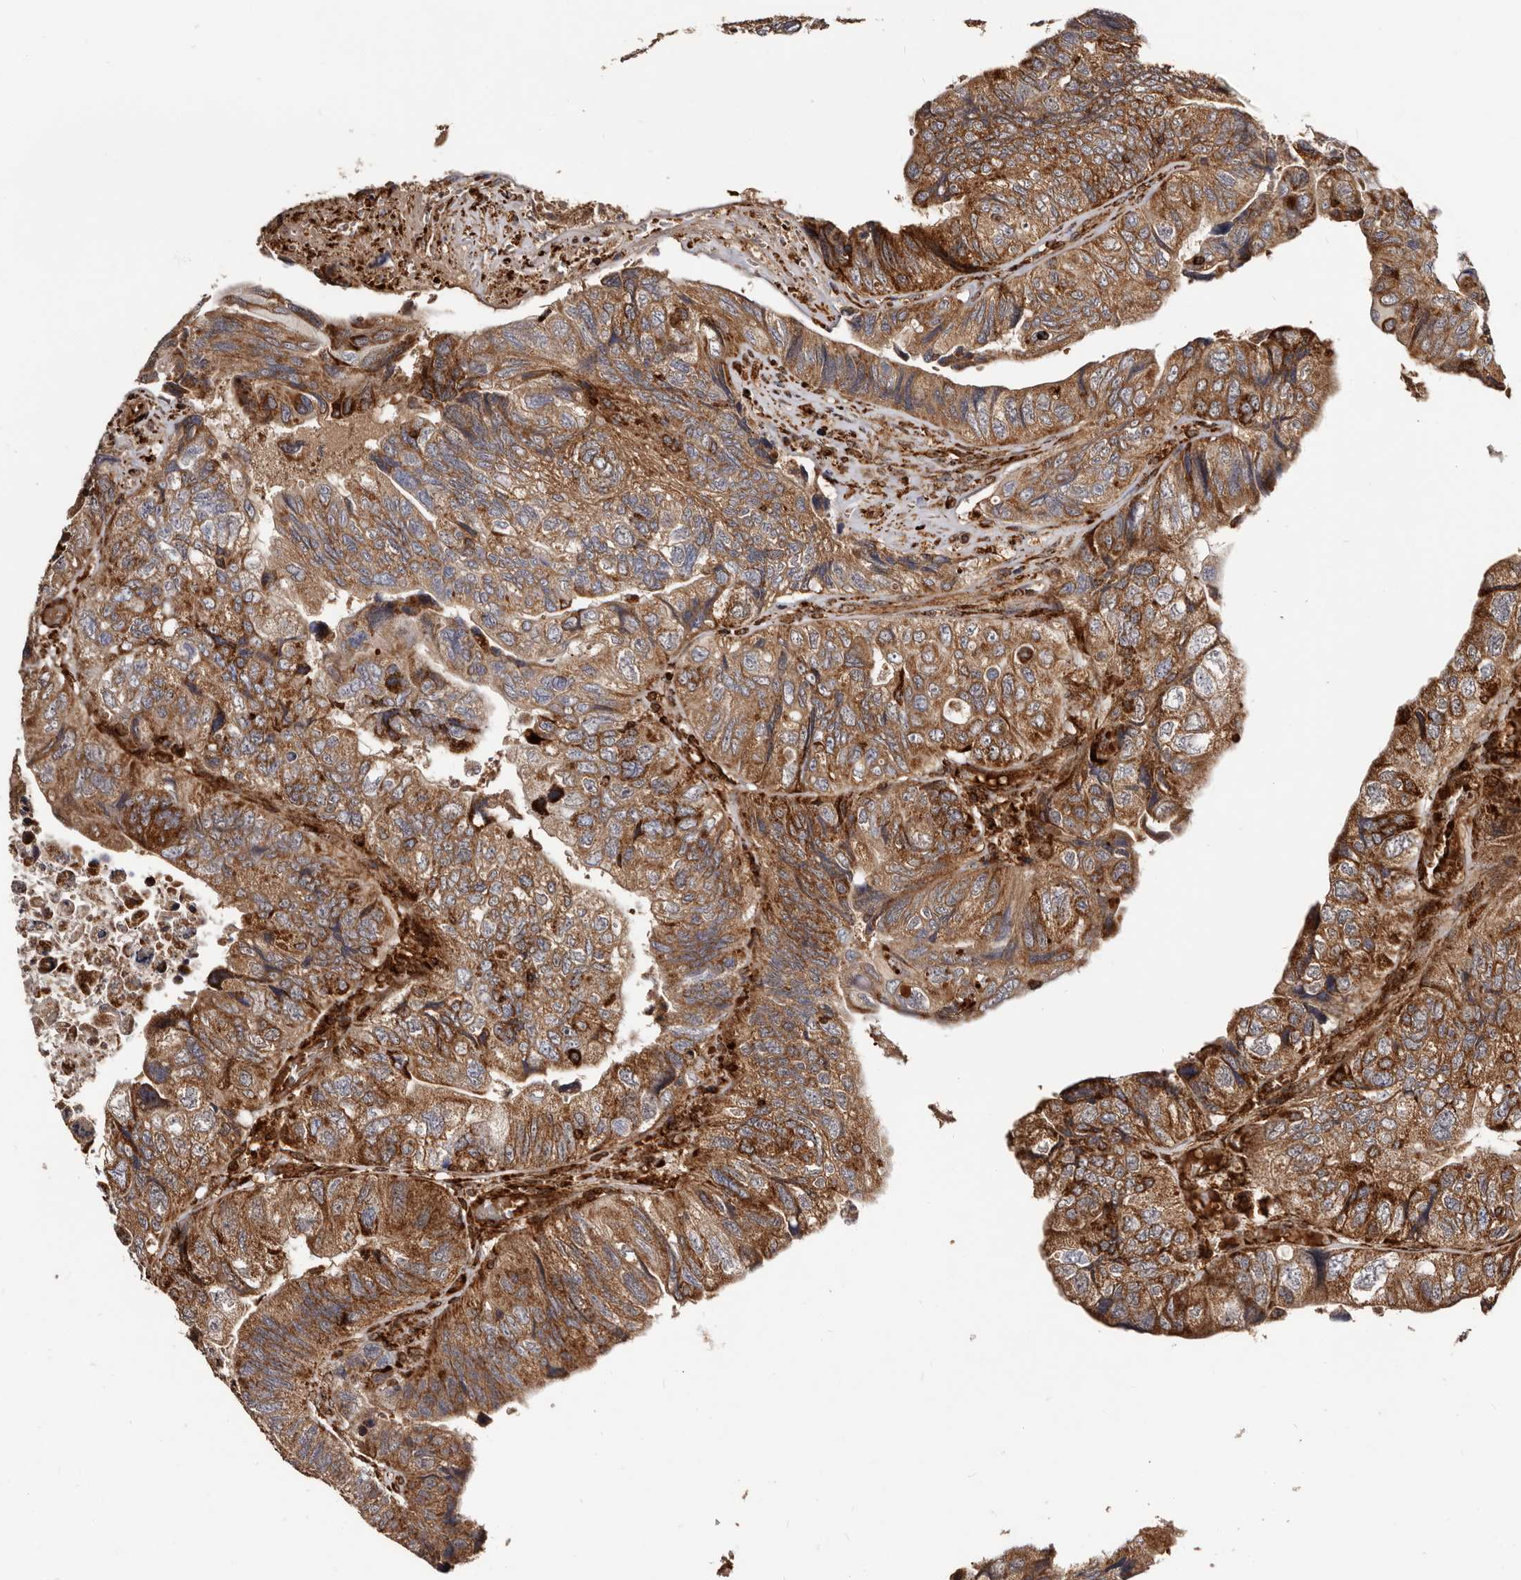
{"staining": {"intensity": "strong", "quantity": ">75%", "location": "cytoplasmic/membranous"}, "tissue": "colorectal cancer", "cell_type": "Tumor cells", "image_type": "cancer", "snomed": [{"axis": "morphology", "description": "Adenocarcinoma, NOS"}, {"axis": "topography", "description": "Rectum"}], "caption": "Immunohistochemistry histopathology image of neoplastic tissue: human adenocarcinoma (colorectal) stained using immunohistochemistry reveals high levels of strong protein expression localized specifically in the cytoplasmic/membranous of tumor cells, appearing as a cytoplasmic/membranous brown color.", "gene": "BAX", "patient": {"sex": "male", "age": 63}}